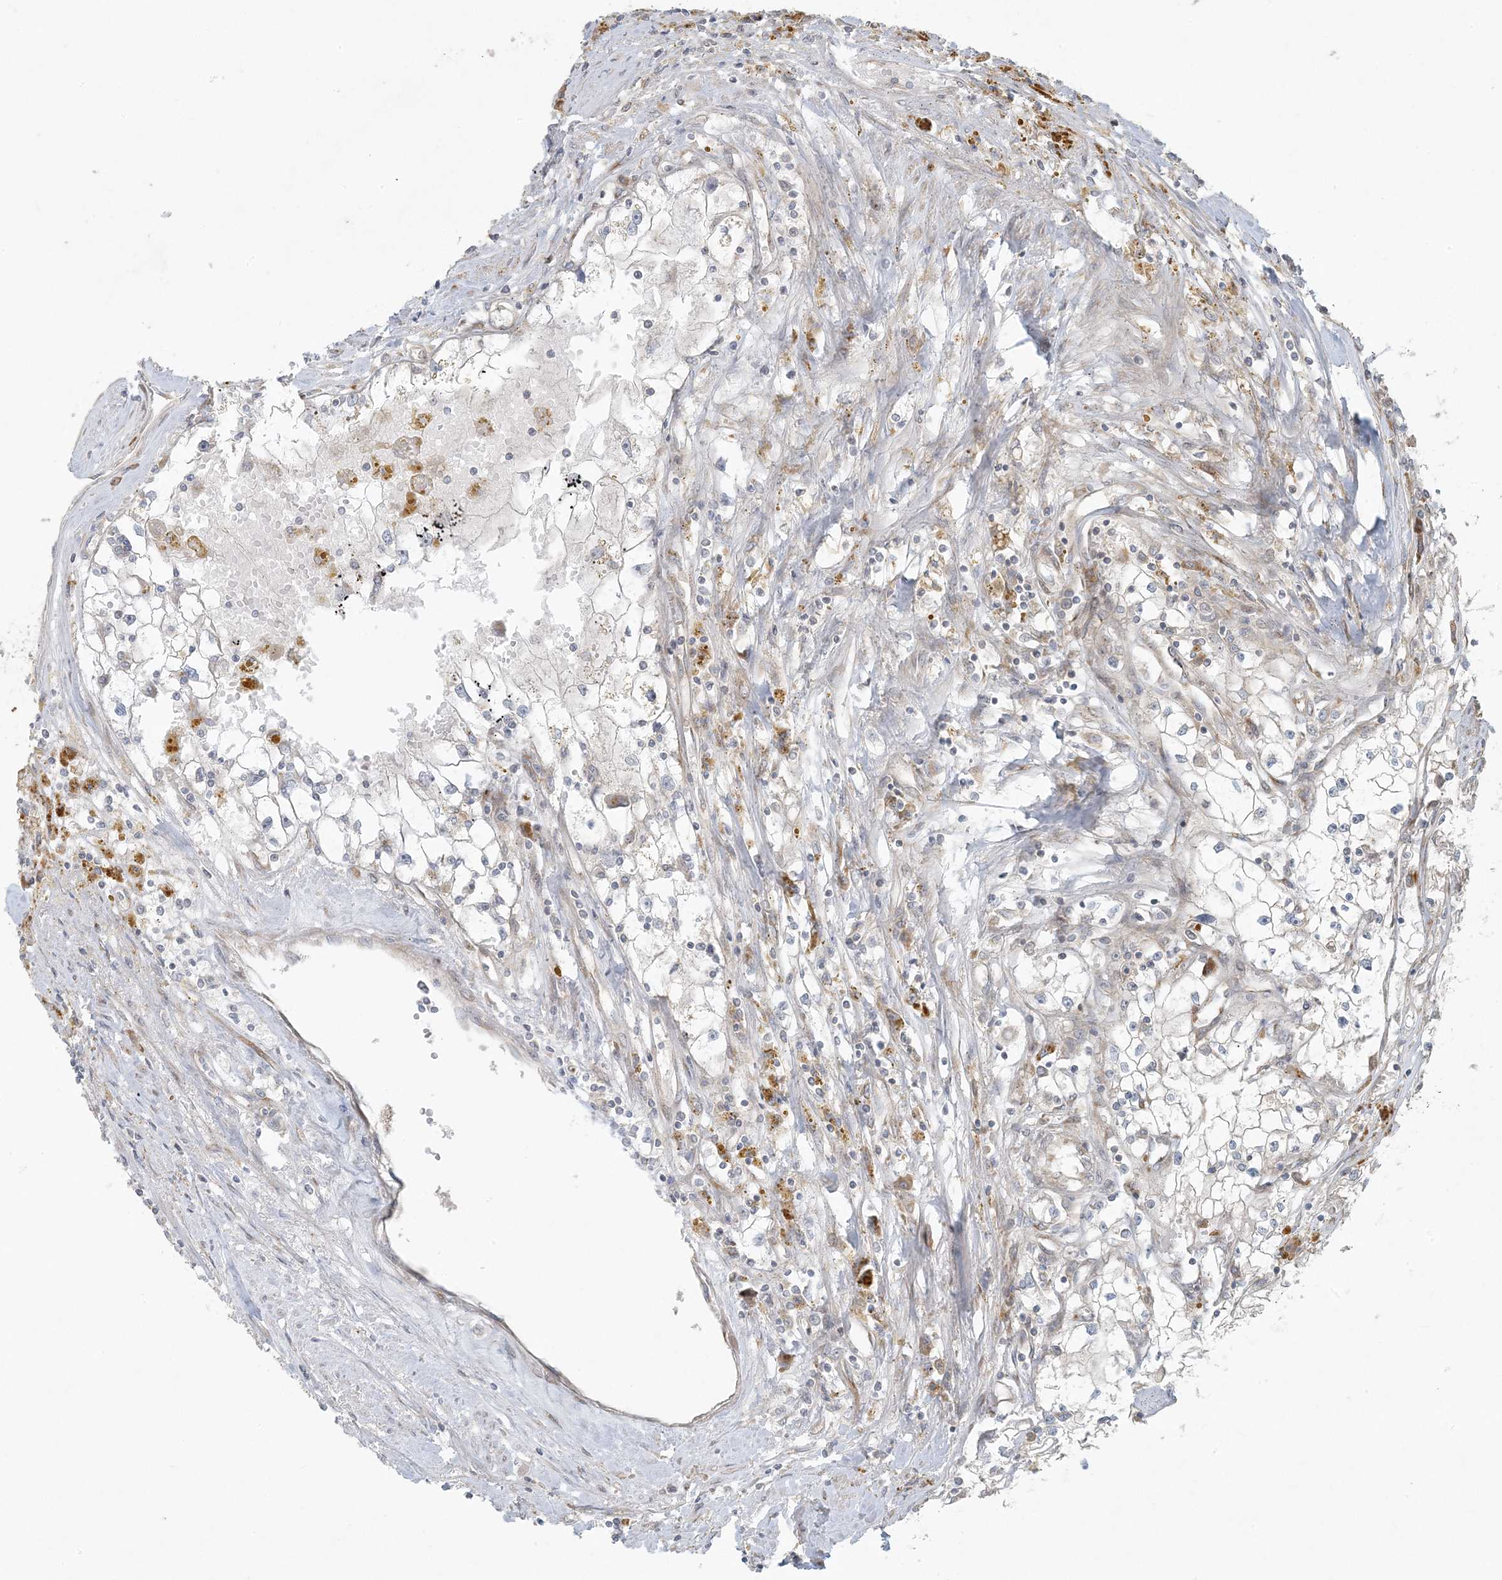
{"staining": {"intensity": "negative", "quantity": "none", "location": "none"}, "tissue": "renal cancer", "cell_type": "Tumor cells", "image_type": "cancer", "snomed": [{"axis": "morphology", "description": "Adenocarcinoma, NOS"}, {"axis": "topography", "description": "Kidney"}], "caption": "Adenocarcinoma (renal) stained for a protein using immunohistochemistry displays no expression tumor cells.", "gene": "ZNF263", "patient": {"sex": "male", "age": 56}}